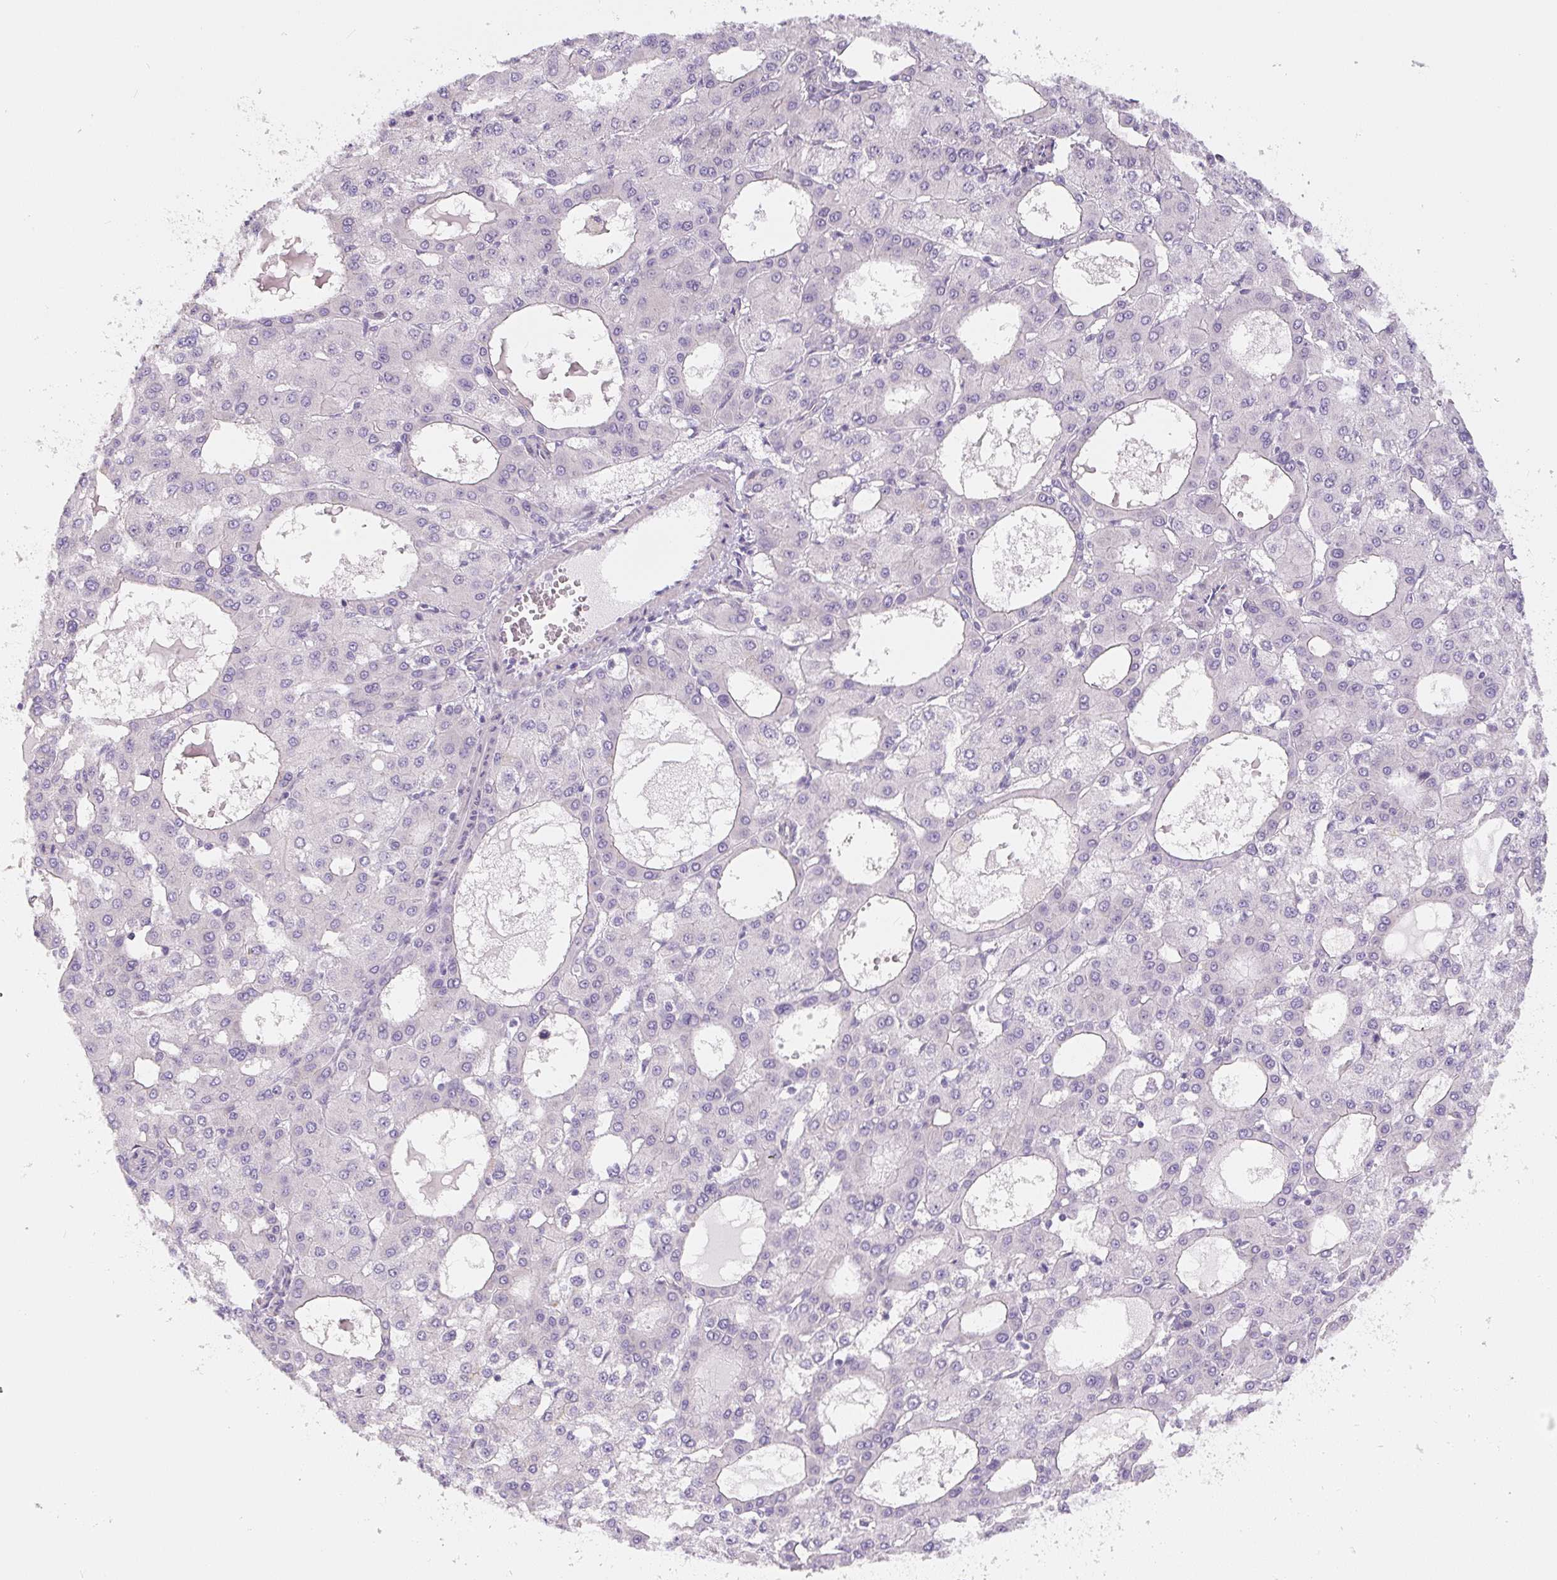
{"staining": {"intensity": "negative", "quantity": "none", "location": "none"}, "tissue": "liver cancer", "cell_type": "Tumor cells", "image_type": "cancer", "snomed": [{"axis": "morphology", "description": "Carcinoma, Hepatocellular, NOS"}, {"axis": "topography", "description": "Liver"}], "caption": "DAB immunohistochemical staining of liver cancer (hepatocellular carcinoma) displays no significant staining in tumor cells.", "gene": "PWWP3B", "patient": {"sex": "male", "age": 47}}